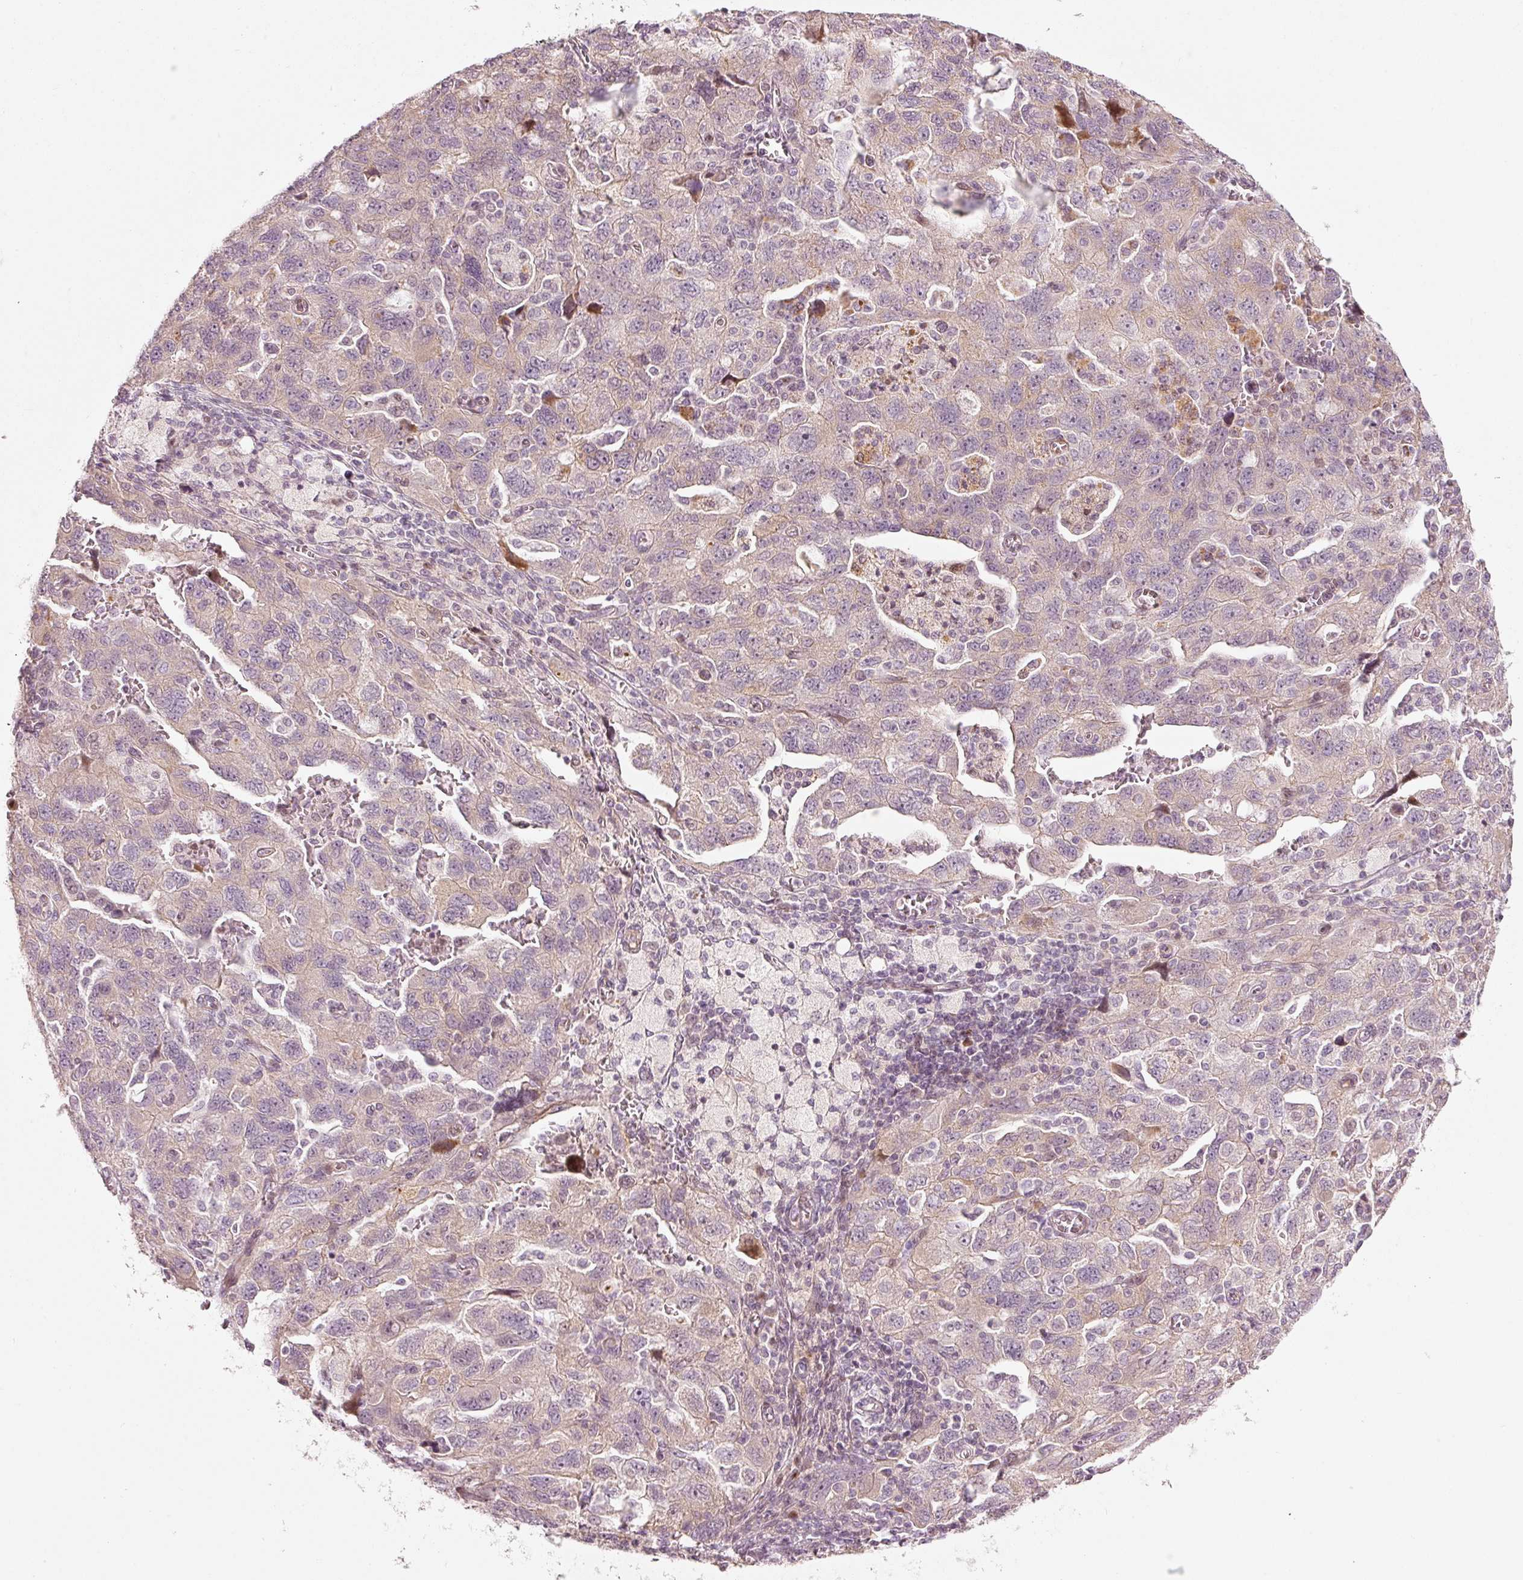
{"staining": {"intensity": "weak", "quantity": "25%-75%", "location": "cytoplasmic/membranous"}, "tissue": "ovarian cancer", "cell_type": "Tumor cells", "image_type": "cancer", "snomed": [{"axis": "morphology", "description": "Carcinoma, NOS"}, {"axis": "morphology", "description": "Cystadenocarcinoma, serous, NOS"}, {"axis": "topography", "description": "Ovary"}], "caption": "A brown stain highlights weak cytoplasmic/membranous expression of a protein in ovarian cancer tumor cells.", "gene": "SLC20A1", "patient": {"sex": "female", "age": 69}}